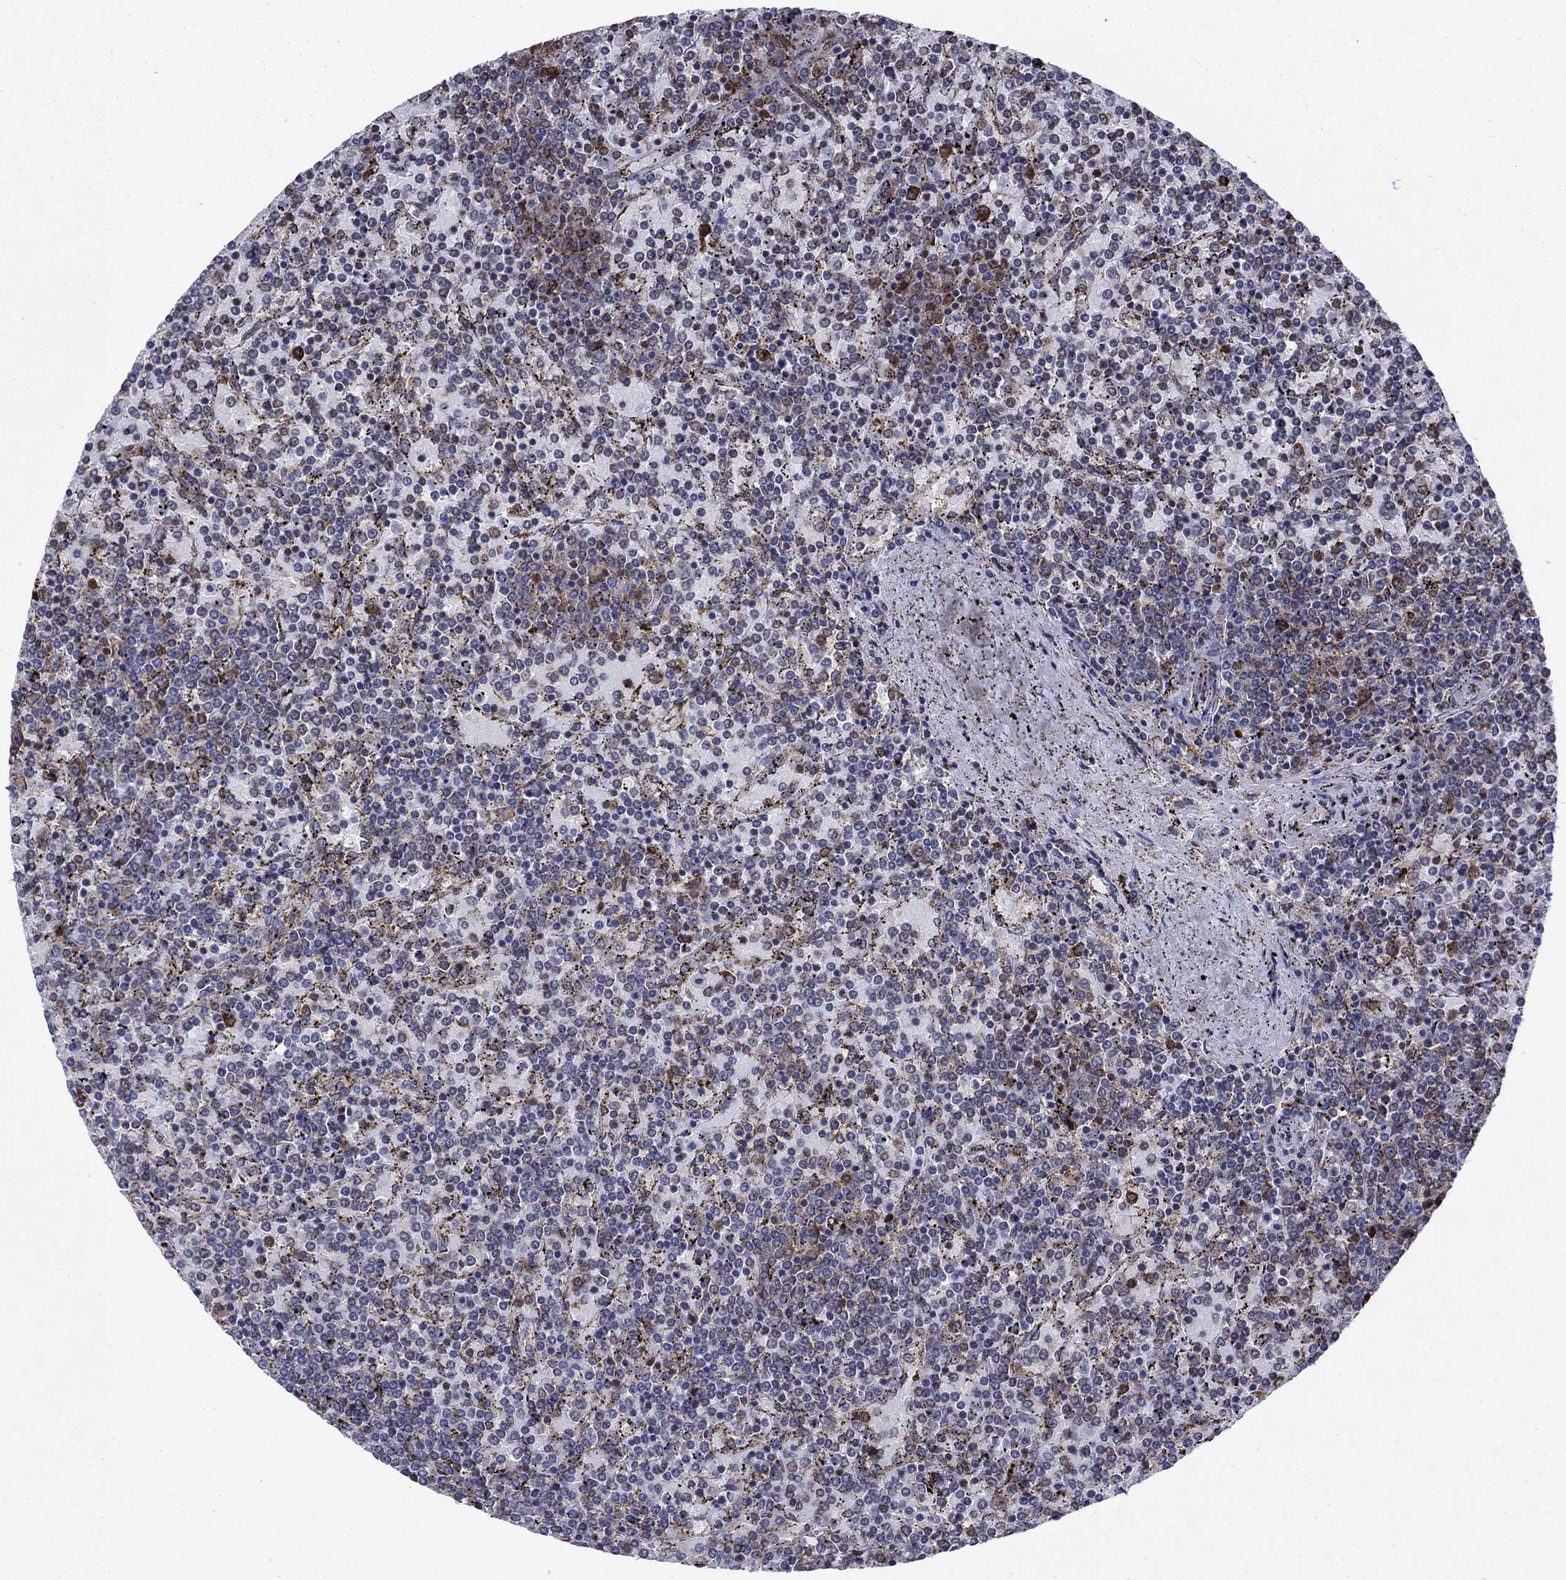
{"staining": {"intensity": "negative", "quantity": "none", "location": "none"}, "tissue": "lymphoma", "cell_type": "Tumor cells", "image_type": "cancer", "snomed": [{"axis": "morphology", "description": "Malignant lymphoma, non-Hodgkin's type, Low grade"}, {"axis": "topography", "description": "Spleen"}], "caption": "Tumor cells show no significant protein expression in lymphoma. (IHC, brightfield microscopy, high magnification).", "gene": "YBX1", "patient": {"sex": "female", "age": 77}}